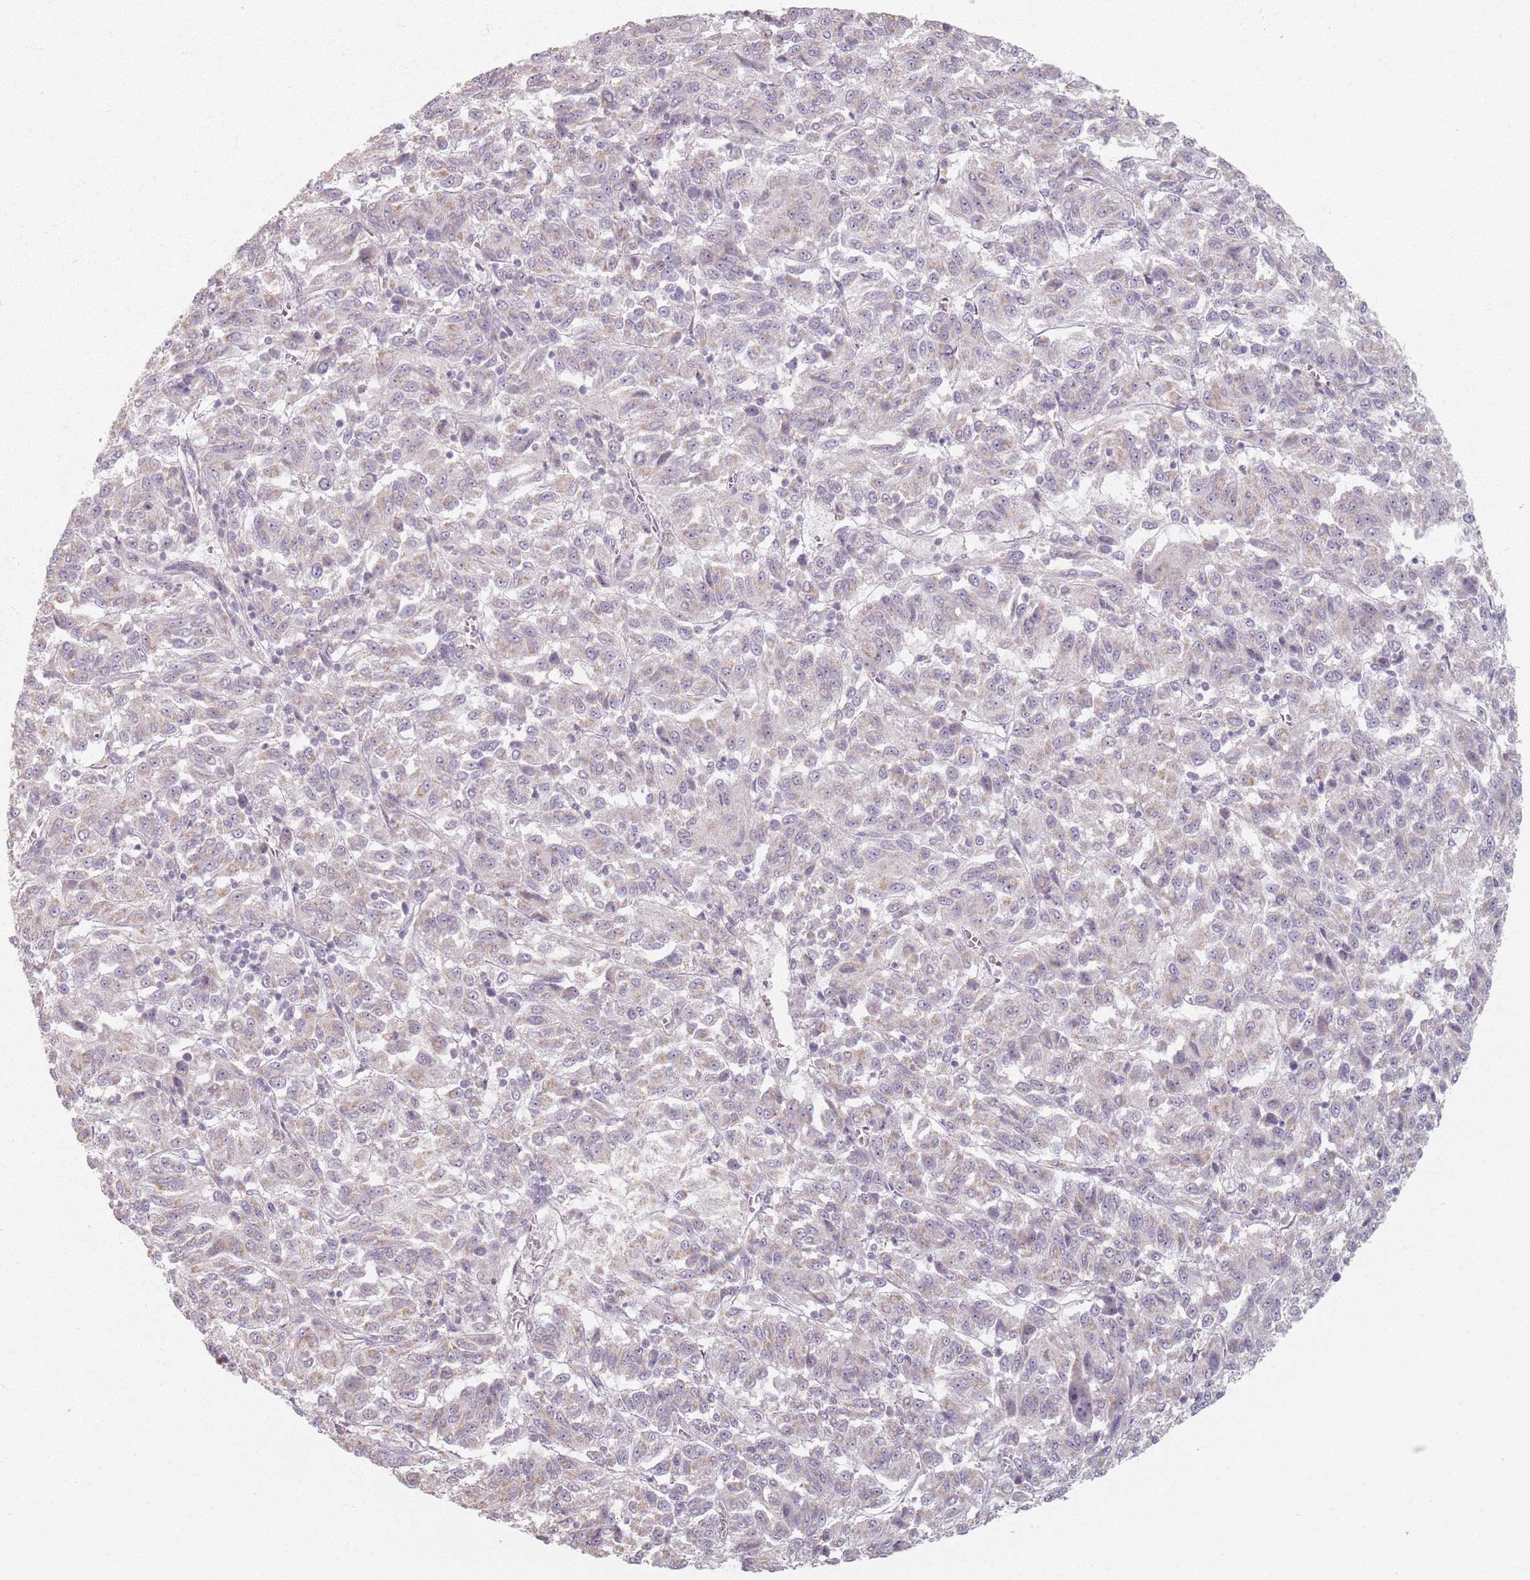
{"staining": {"intensity": "negative", "quantity": "none", "location": "none"}, "tissue": "melanoma", "cell_type": "Tumor cells", "image_type": "cancer", "snomed": [{"axis": "morphology", "description": "Malignant melanoma, Metastatic site"}, {"axis": "topography", "description": "Lung"}], "caption": "Tumor cells are negative for brown protein staining in malignant melanoma (metastatic site). (Stains: DAB (3,3'-diaminobenzidine) immunohistochemistry (IHC) with hematoxylin counter stain, Microscopy: brightfield microscopy at high magnification).", "gene": "PKD2L2", "patient": {"sex": "male", "age": 64}}